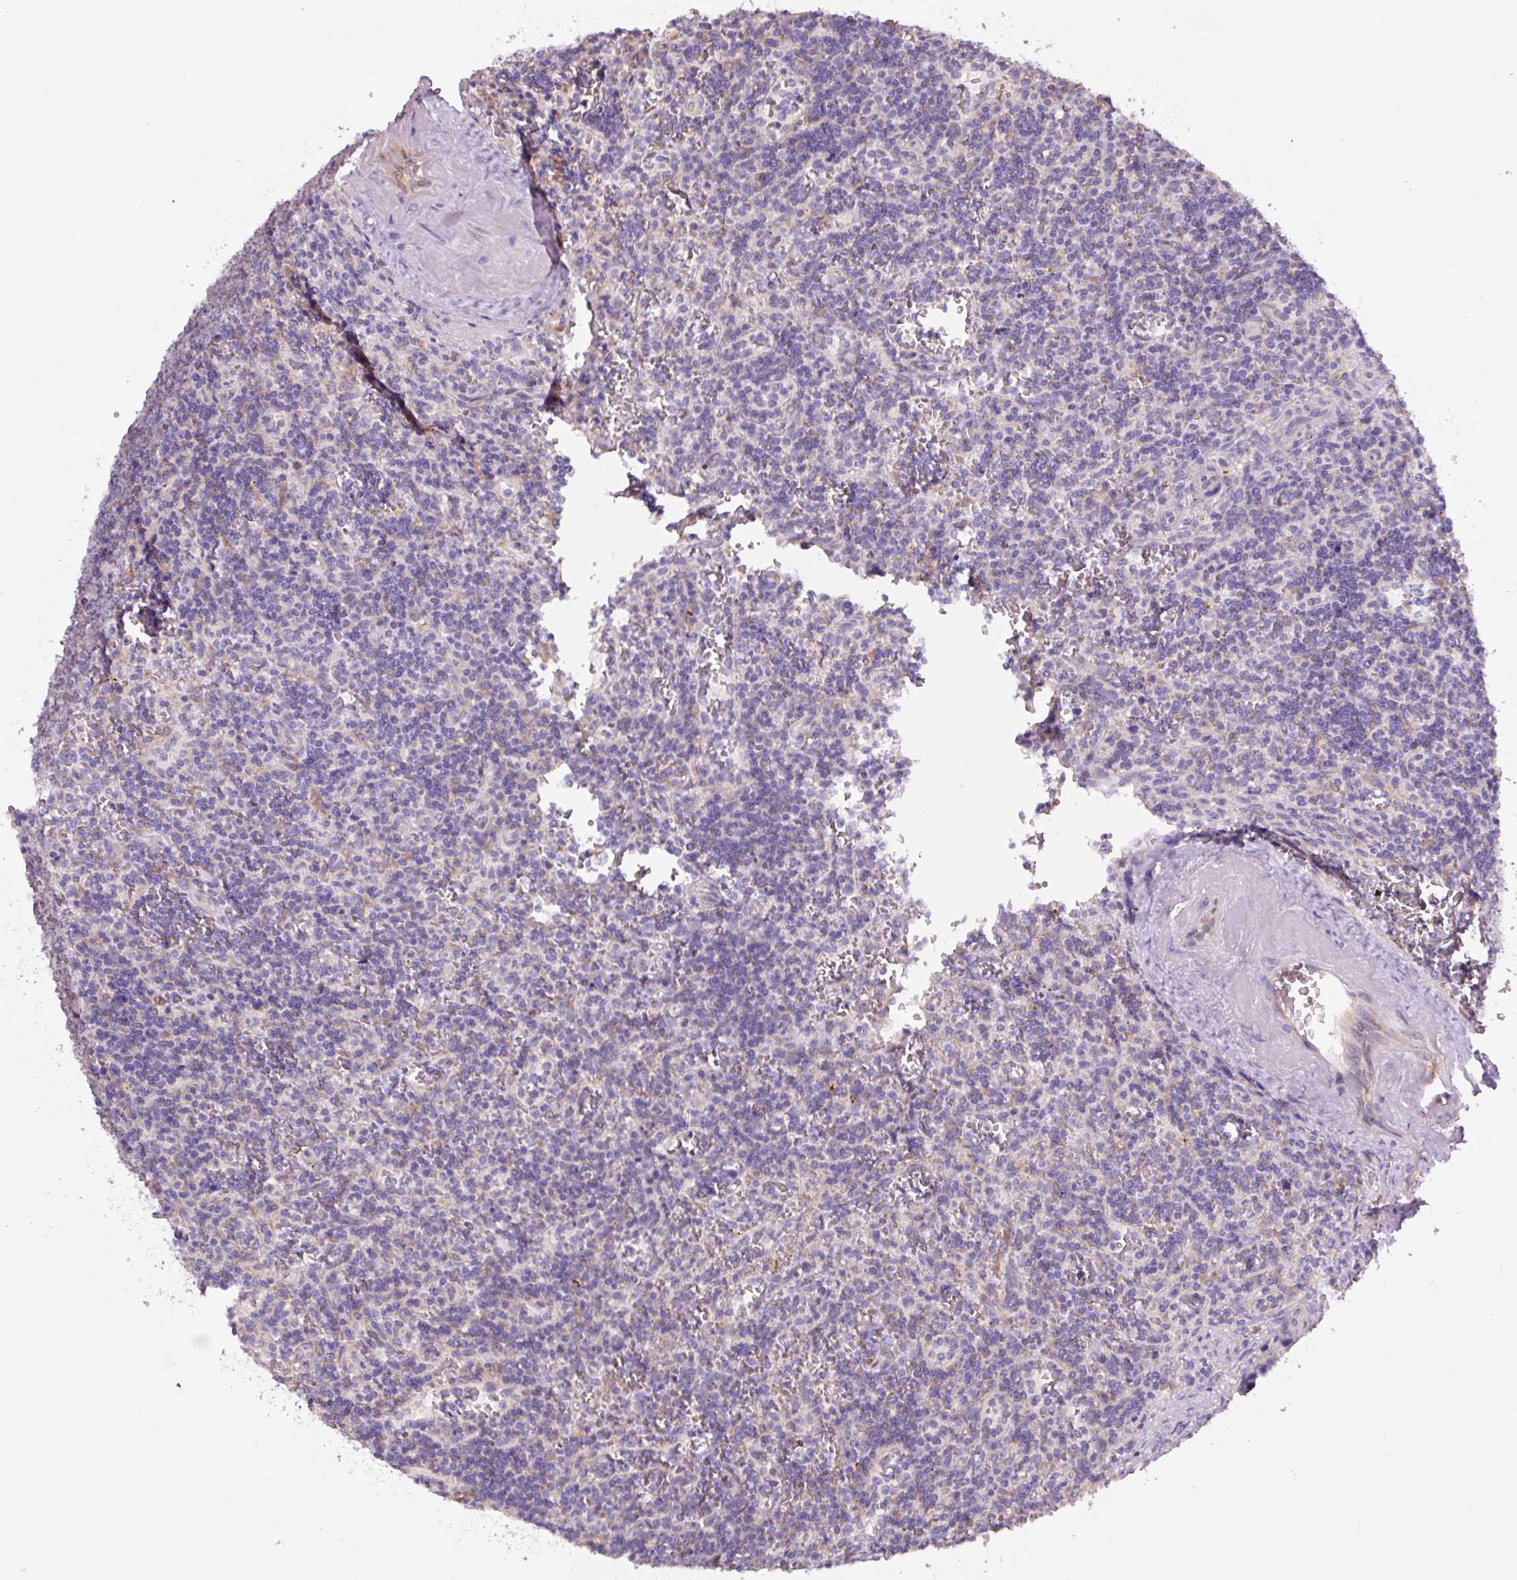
{"staining": {"intensity": "negative", "quantity": "none", "location": "none"}, "tissue": "lymphoma", "cell_type": "Tumor cells", "image_type": "cancer", "snomed": [{"axis": "morphology", "description": "Malignant lymphoma, non-Hodgkin's type, Low grade"}, {"axis": "topography", "description": "Spleen"}], "caption": "This photomicrograph is of low-grade malignant lymphoma, non-Hodgkin's type stained with immunohistochemistry to label a protein in brown with the nuclei are counter-stained blue. There is no expression in tumor cells.", "gene": "ASRGL1", "patient": {"sex": "male", "age": 73}}